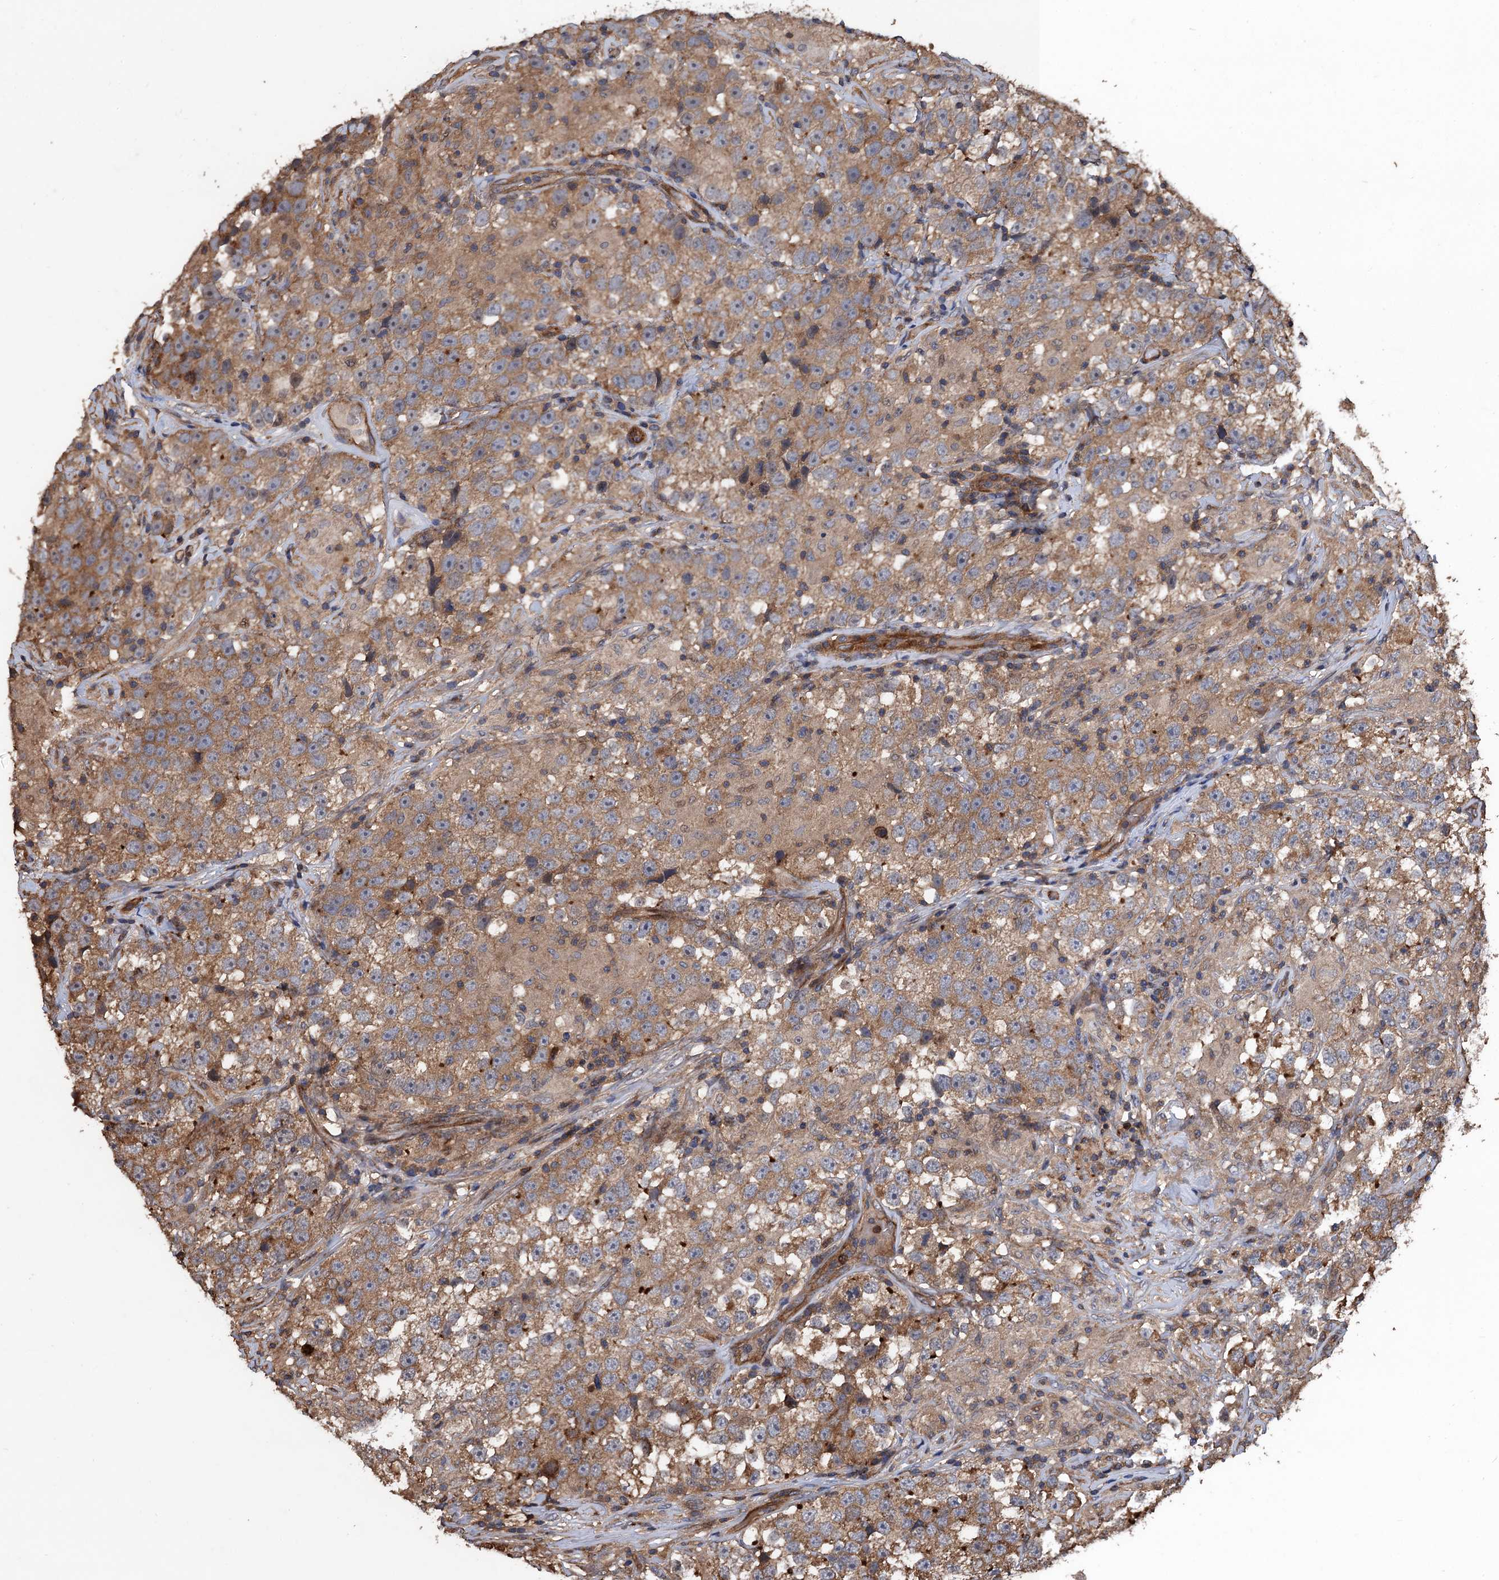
{"staining": {"intensity": "moderate", "quantity": ">75%", "location": "cytoplasmic/membranous"}, "tissue": "testis cancer", "cell_type": "Tumor cells", "image_type": "cancer", "snomed": [{"axis": "morphology", "description": "Seminoma, NOS"}, {"axis": "topography", "description": "Testis"}], "caption": "An image of human testis seminoma stained for a protein reveals moderate cytoplasmic/membranous brown staining in tumor cells.", "gene": "PPP4R1", "patient": {"sex": "male", "age": 46}}